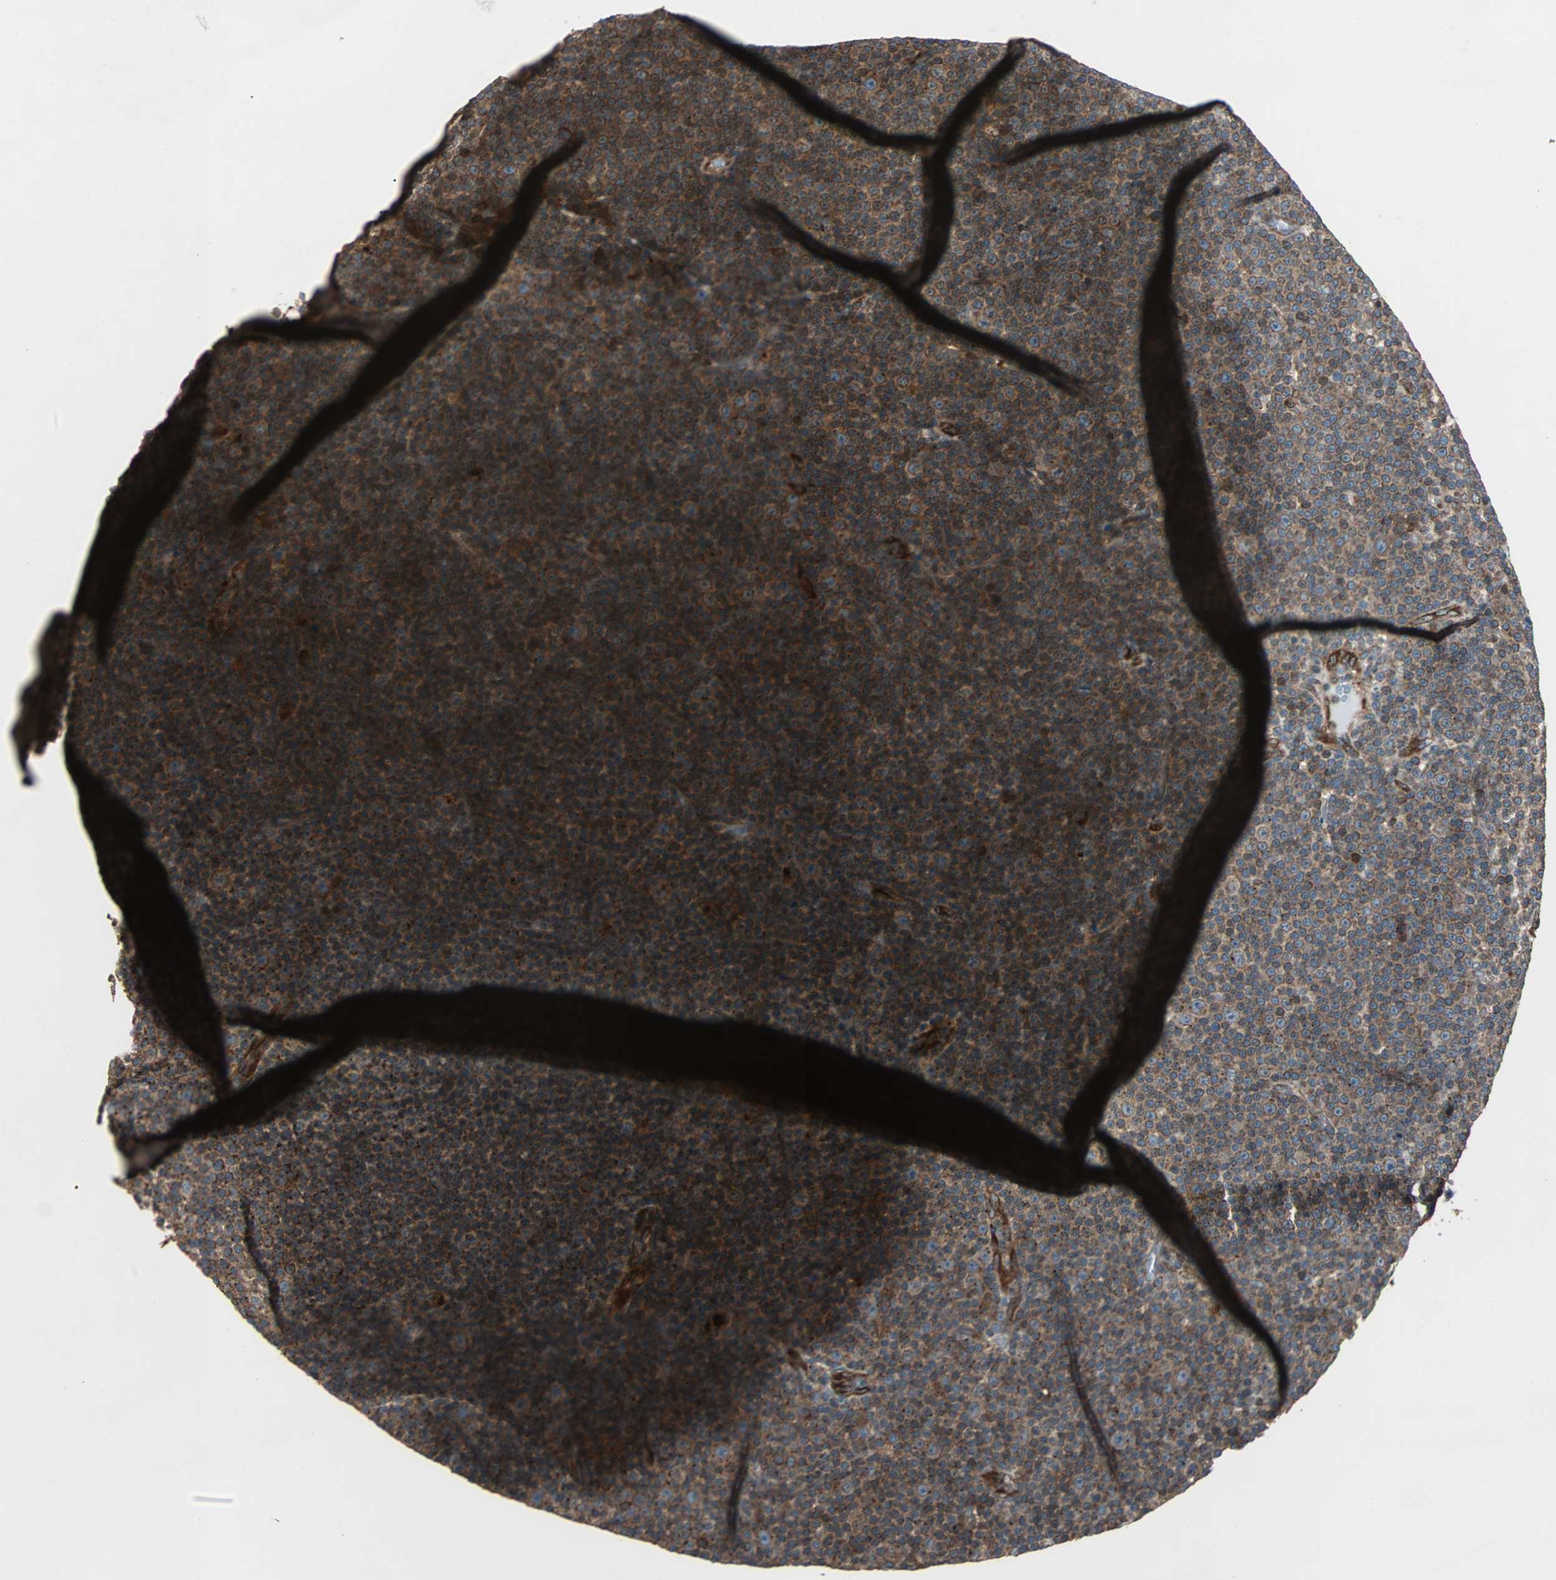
{"staining": {"intensity": "moderate", "quantity": "25%-75%", "location": "cytoplasmic/membranous"}, "tissue": "lymphoma", "cell_type": "Tumor cells", "image_type": "cancer", "snomed": [{"axis": "morphology", "description": "Malignant lymphoma, non-Hodgkin's type, Low grade"}, {"axis": "topography", "description": "Lymph node"}], "caption": "Lymphoma stained with a protein marker shows moderate staining in tumor cells.", "gene": "RAB7A", "patient": {"sex": "female", "age": 67}}